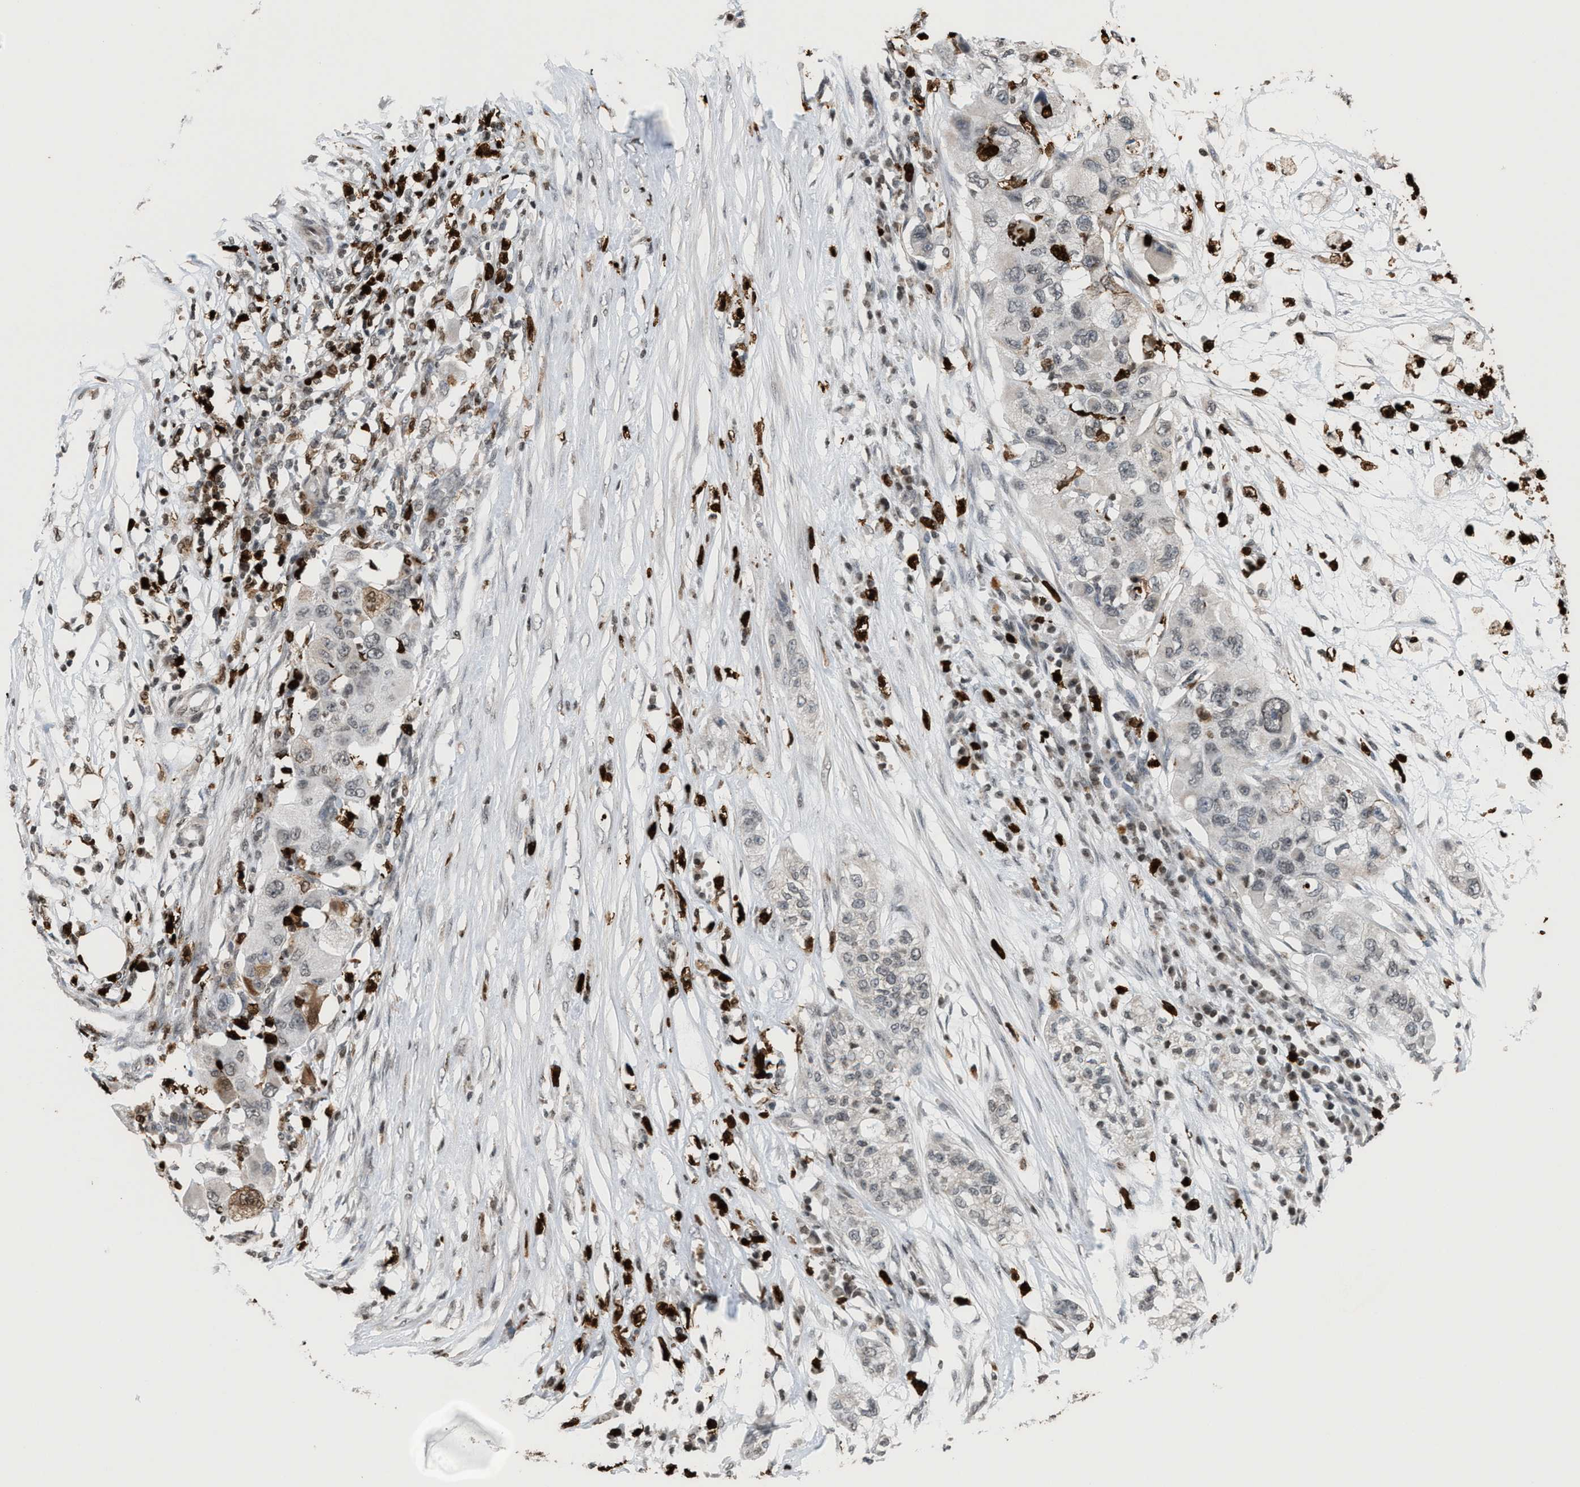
{"staining": {"intensity": "weak", "quantity": "<25%", "location": "nuclear"}, "tissue": "pancreatic cancer", "cell_type": "Tumor cells", "image_type": "cancer", "snomed": [{"axis": "morphology", "description": "Adenocarcinoma, NOS"}, {"axis": "topography", "description": "Pancreas"}], "caption": "High magnification brightfield microscopy of pancreatic cancer (adenocarcinoma) stained with DAB (brown) and counterstained with hematoxylin (blue): tumor cells show no significant positivity.", "gene": "PRUNE2", "patient": {"sex": "female", "age": 78}}